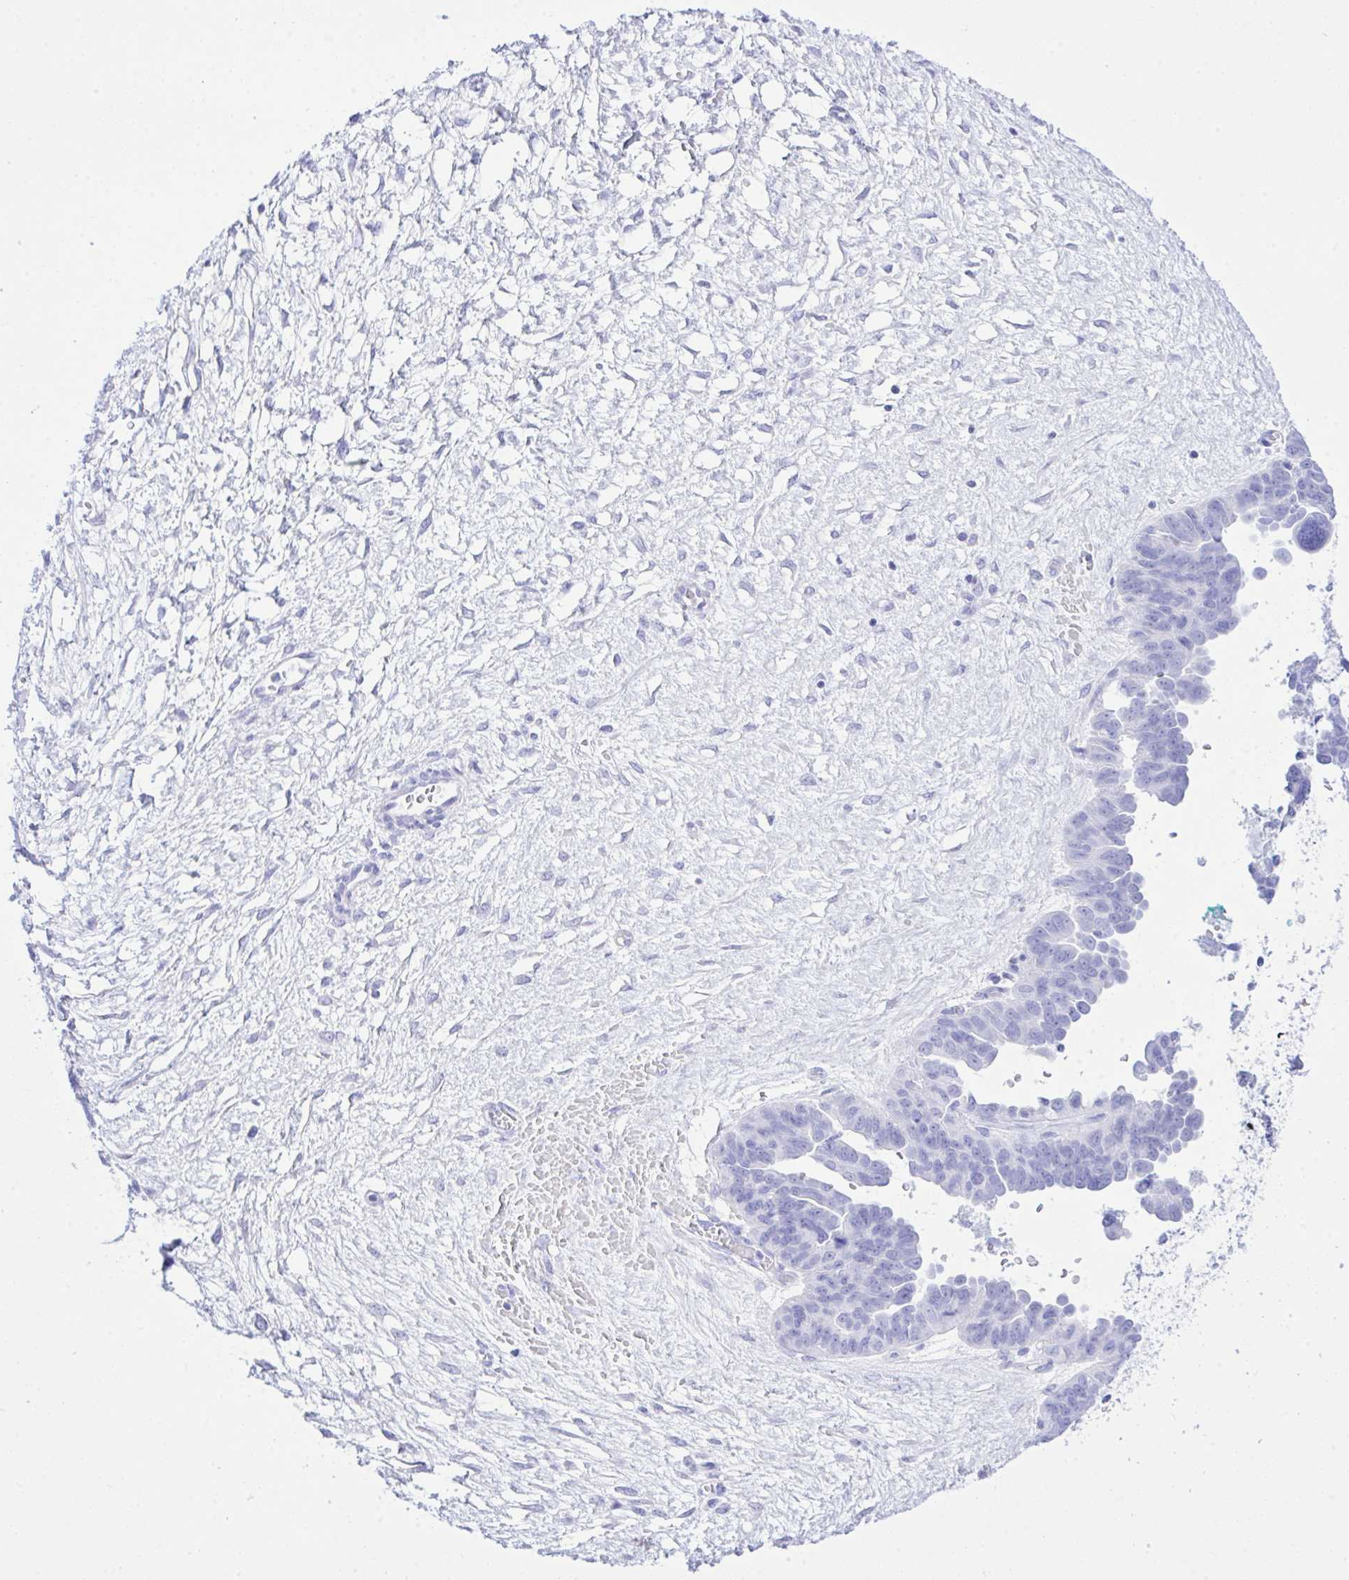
{"staining": {"intensity": "negative", "quantity": "none", "location": "none"}, "tissue": "ovarian cancer", "cell_type": "Tumor cells", "image_type": "cancer", "snomed": [{"axis": "morphology", "description": "Cystadenocarcinoma, serous, NOS"}, {"axis": "topography", "description": "Ovary"}], "caption": "IHC of ovarian cancer exhibits no expression in tumor cells.", "gene": "SELENOV", "patient": {"sex": "female", "age": 64}}